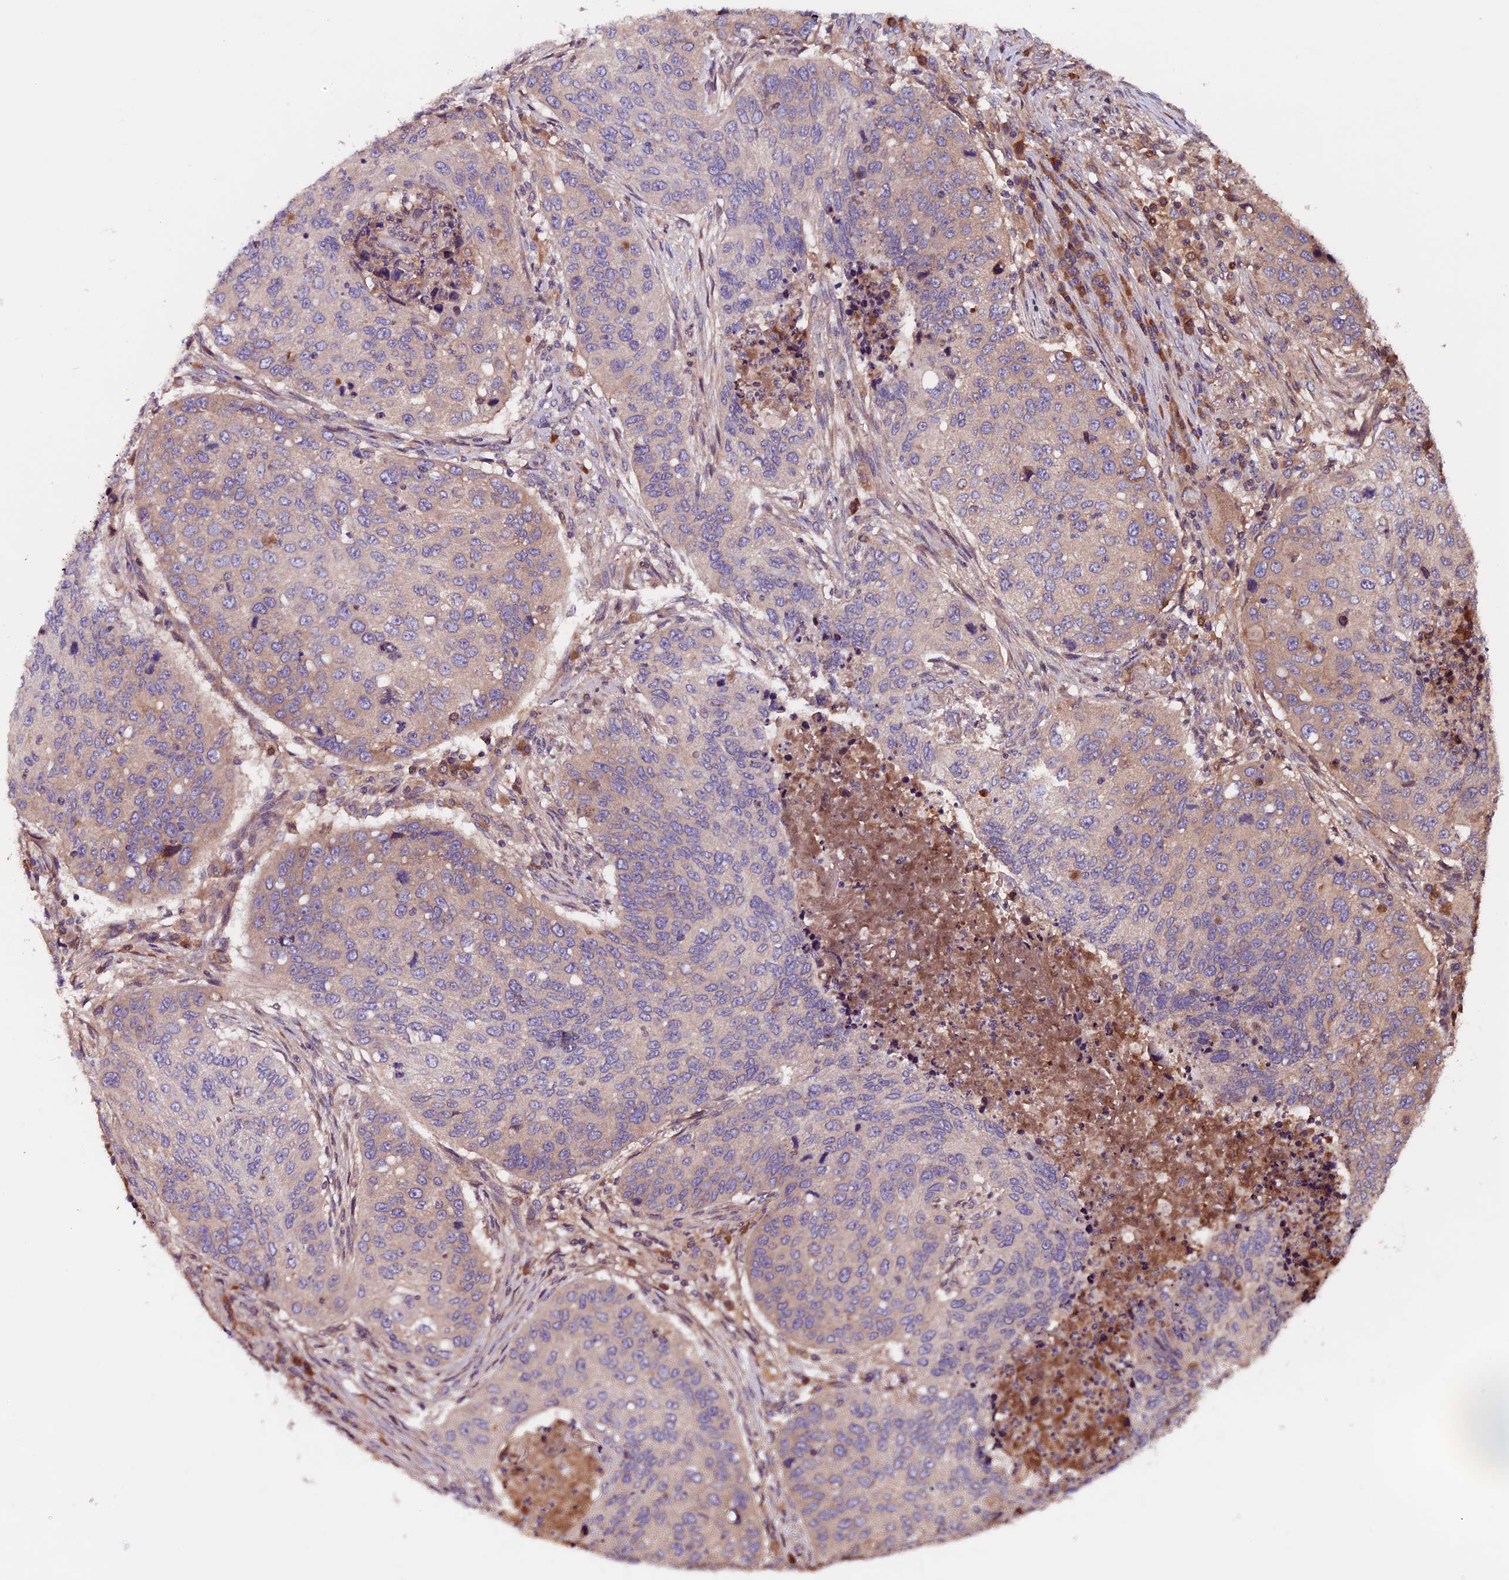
{"staining": {"intensity": "weak", "quantity": "<25%", "location": "cytoplasmic/membranous"}, "tissue": "lung cancer", "cell_type": "Tumor cells", "image_type": "cancer", "snomed": [{"axis": "morphology", "description": "Squamous cell carcinoma, NOS"}, {"axis": "topography", "description": "Lung"}], "caption": "Image shows no significant protein positivity in tumor cells of lung cancer (squamous cell carcinoma). (DAB (3,3'-diaminobenzidine) IHC visualized using brightfield microscopy, high magnification).", "gene": "ZNF598", "patient": {"sex": "female", "age": 63}}